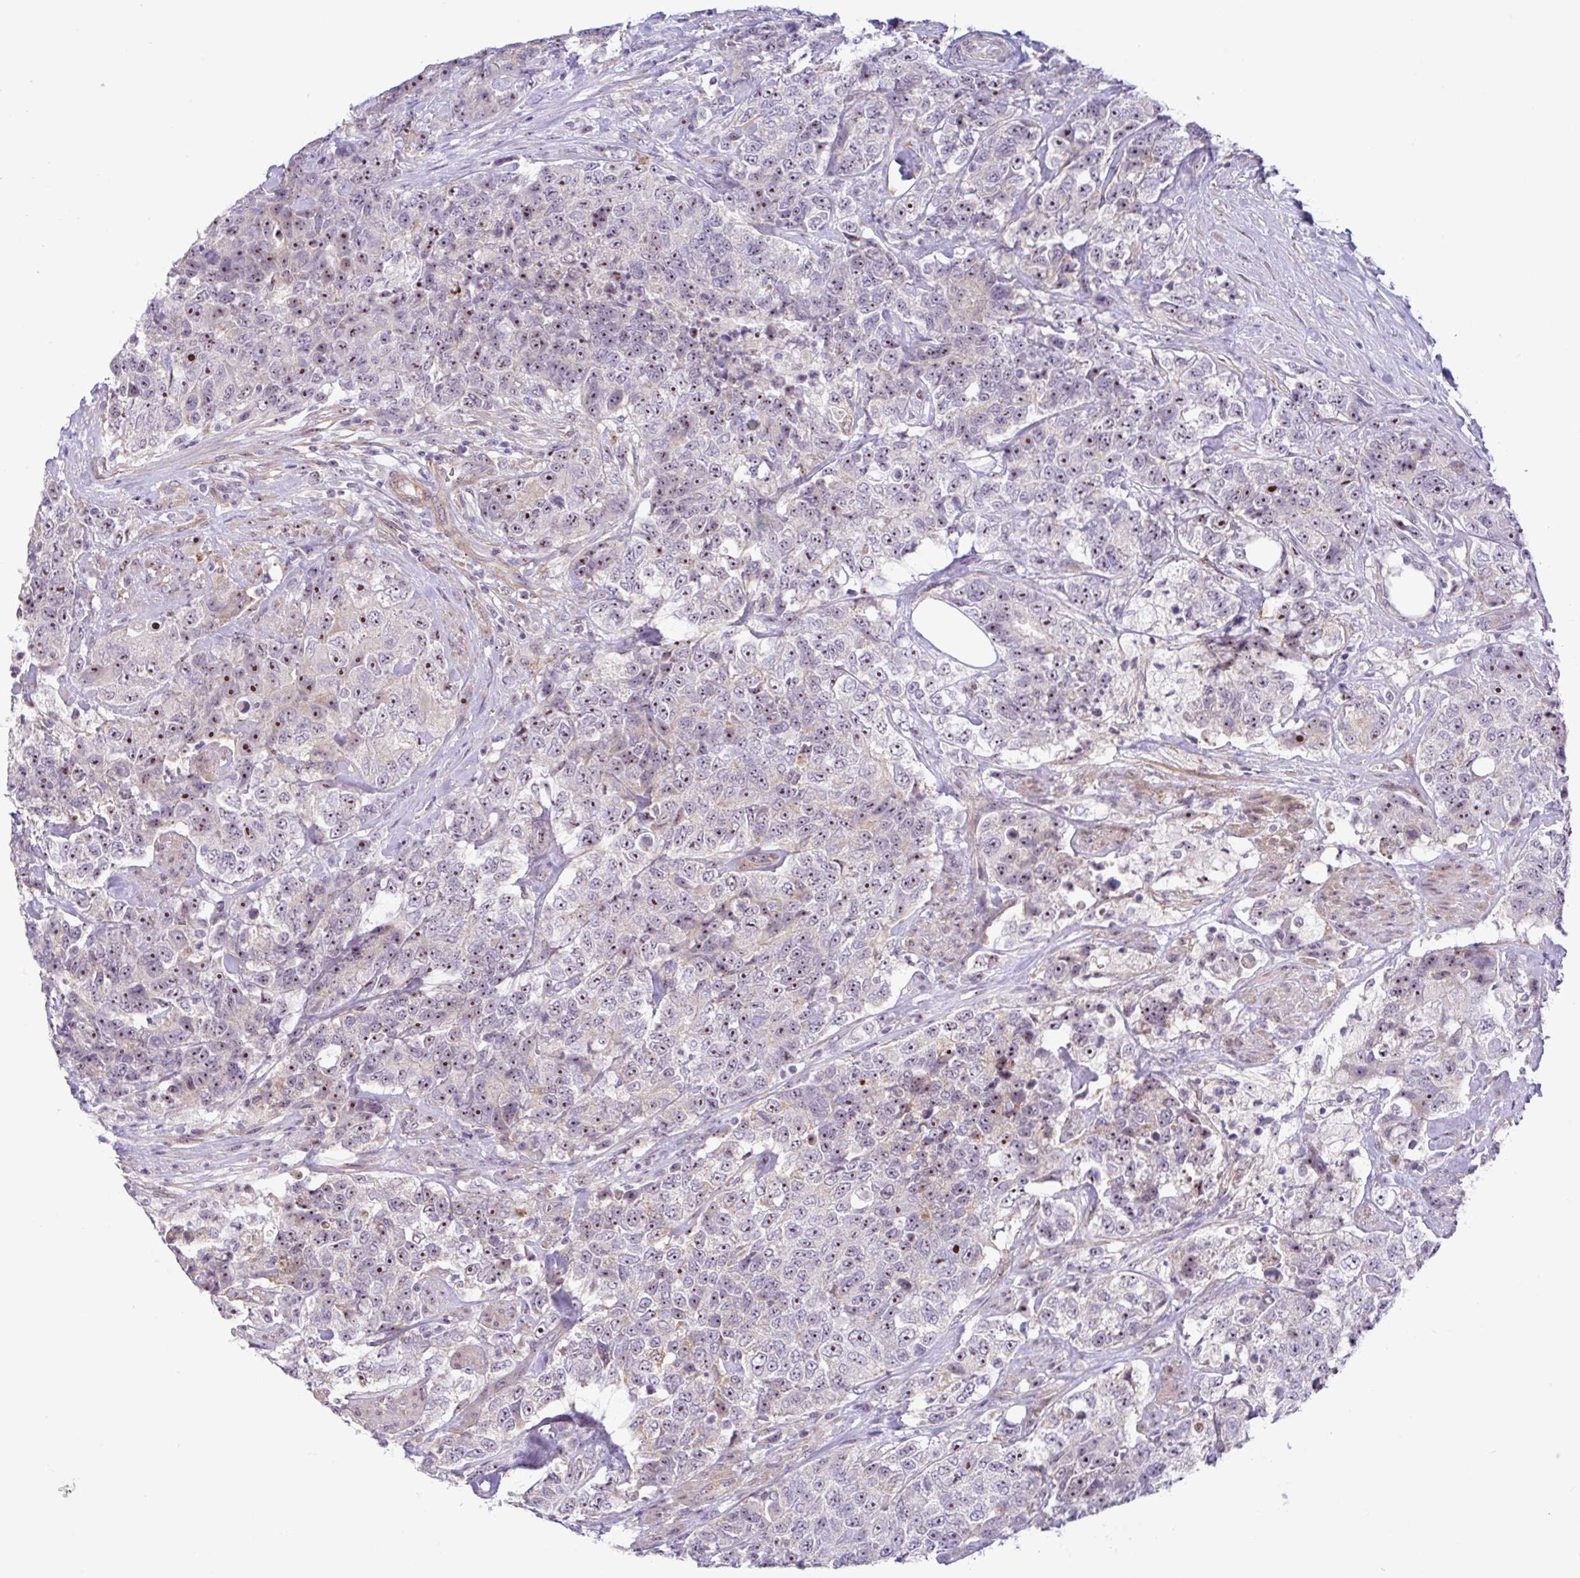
{"staining": {"intensity": "strong", "quantity": "25%-75%", "location": "nuclear"}, "tissue": "urothelial cancer", "cell_type": "Tumor cells", "image_type": "cancer", "snomed": [{"axis": "morphology", "description": "Urothelial carcinoma, High grade"}, {"axis": "topography", "description": "Urinary bladder"}], "caption": "Protein staining by immunohistochemistry (IHC) shows strong nuclear staining in approximately 25%-75% of tumor cells in high-grade urothelial carcinoma. (DAB (3,3'-diaminobenzidine) = brown stain, brightfield microscopy at high magnification).", "gene": "MXRA8", "patient": {"sex": "female", "age": 78}}